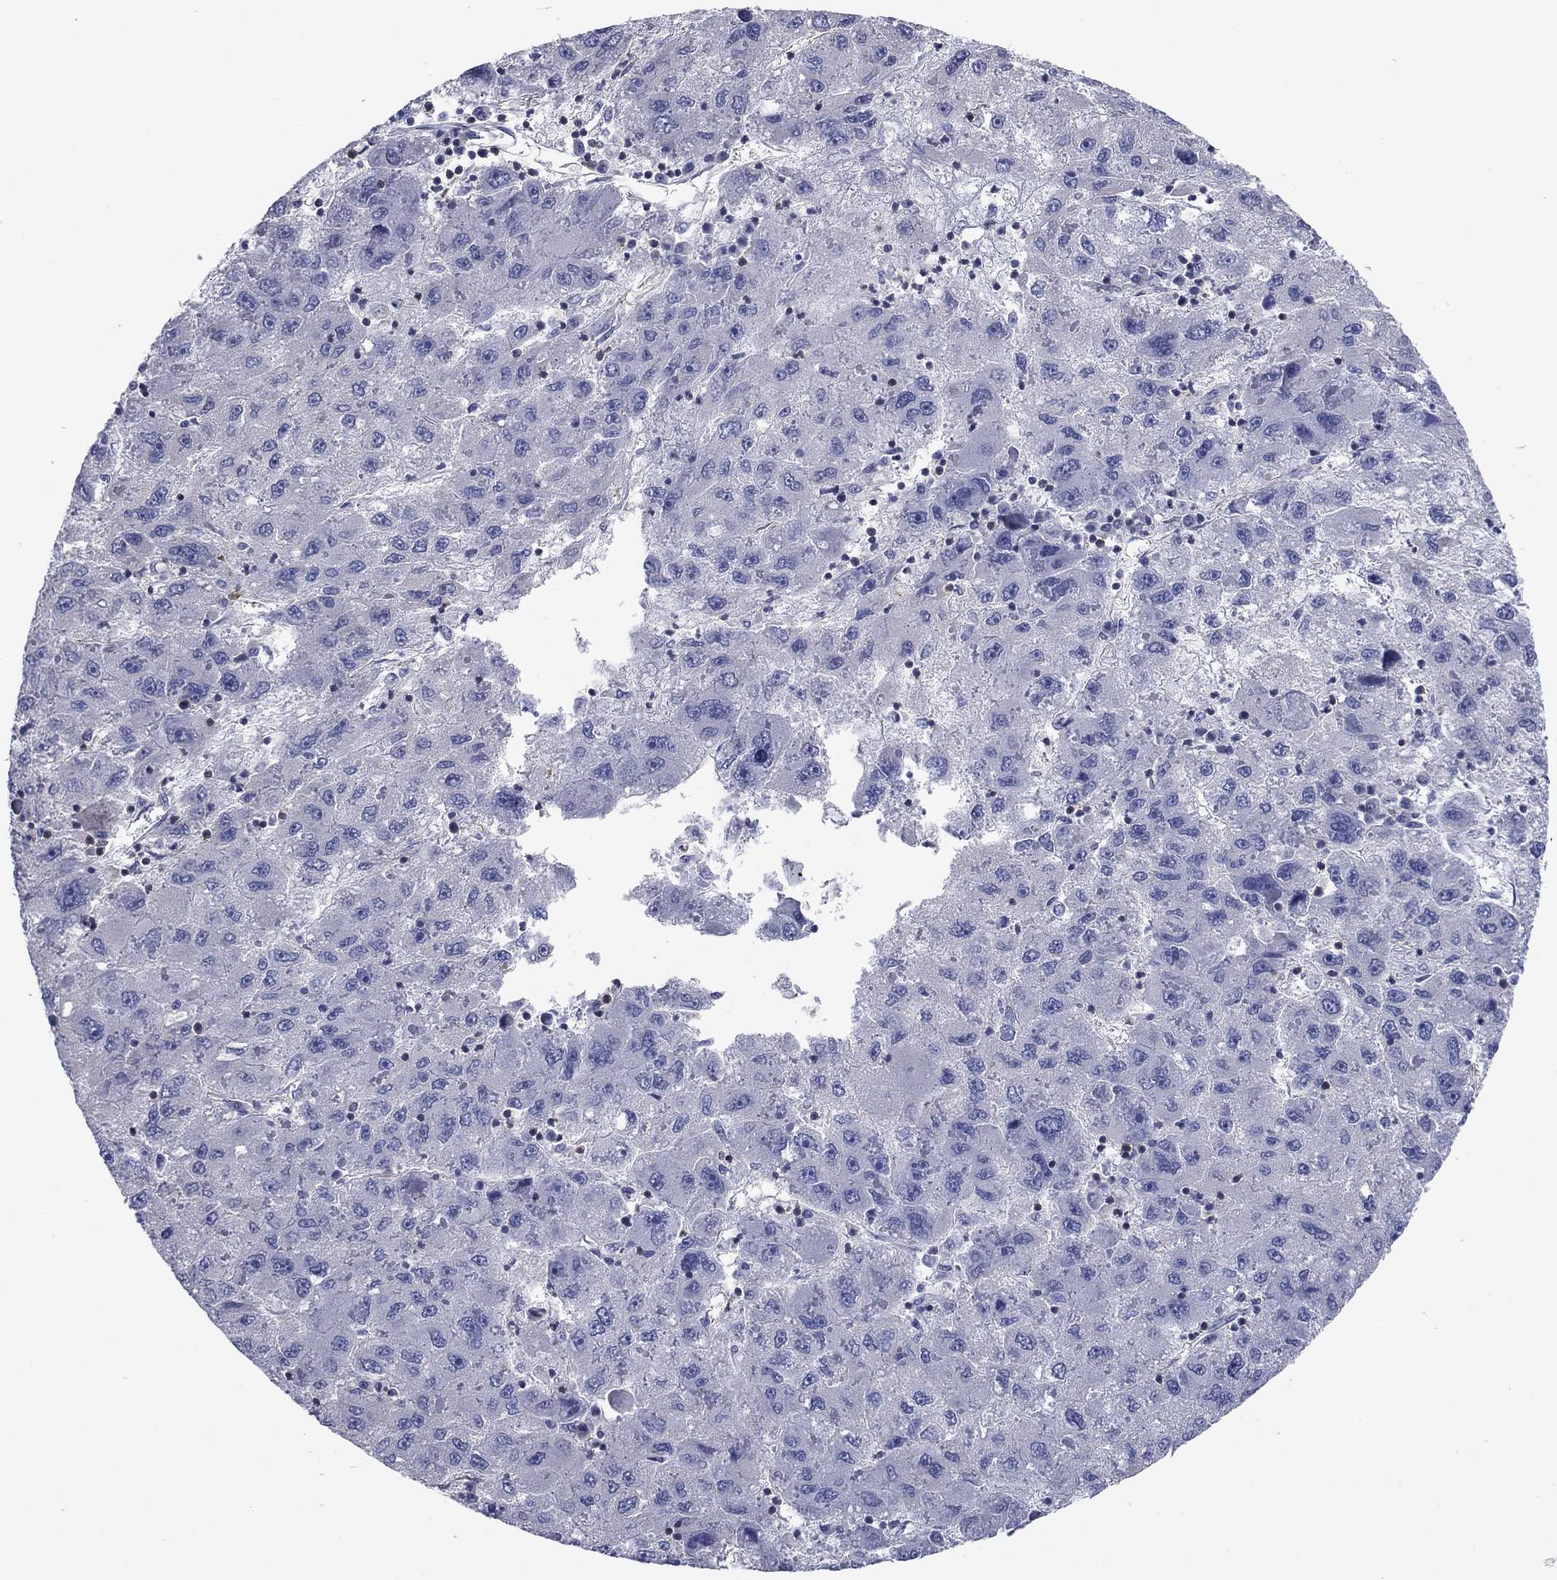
{"staining": {"intensity": "negative", "quantity": "none", "location": "none"}, "tissue": "liver cancer", "cell_type": "Tumor cells", "image_type": "cancer", "snomed": [{"axis": "morphology", "description": "Carcinoma, Hepatocellular, NOS"}, {"axis": "topography", "description": "Liver"}], "caption": "IHC of hepatocellular carcinoma (liver) displays no expression in tumor cells.", "gene": "PSD4", "patient": {"sex": "male", "age": 75}}